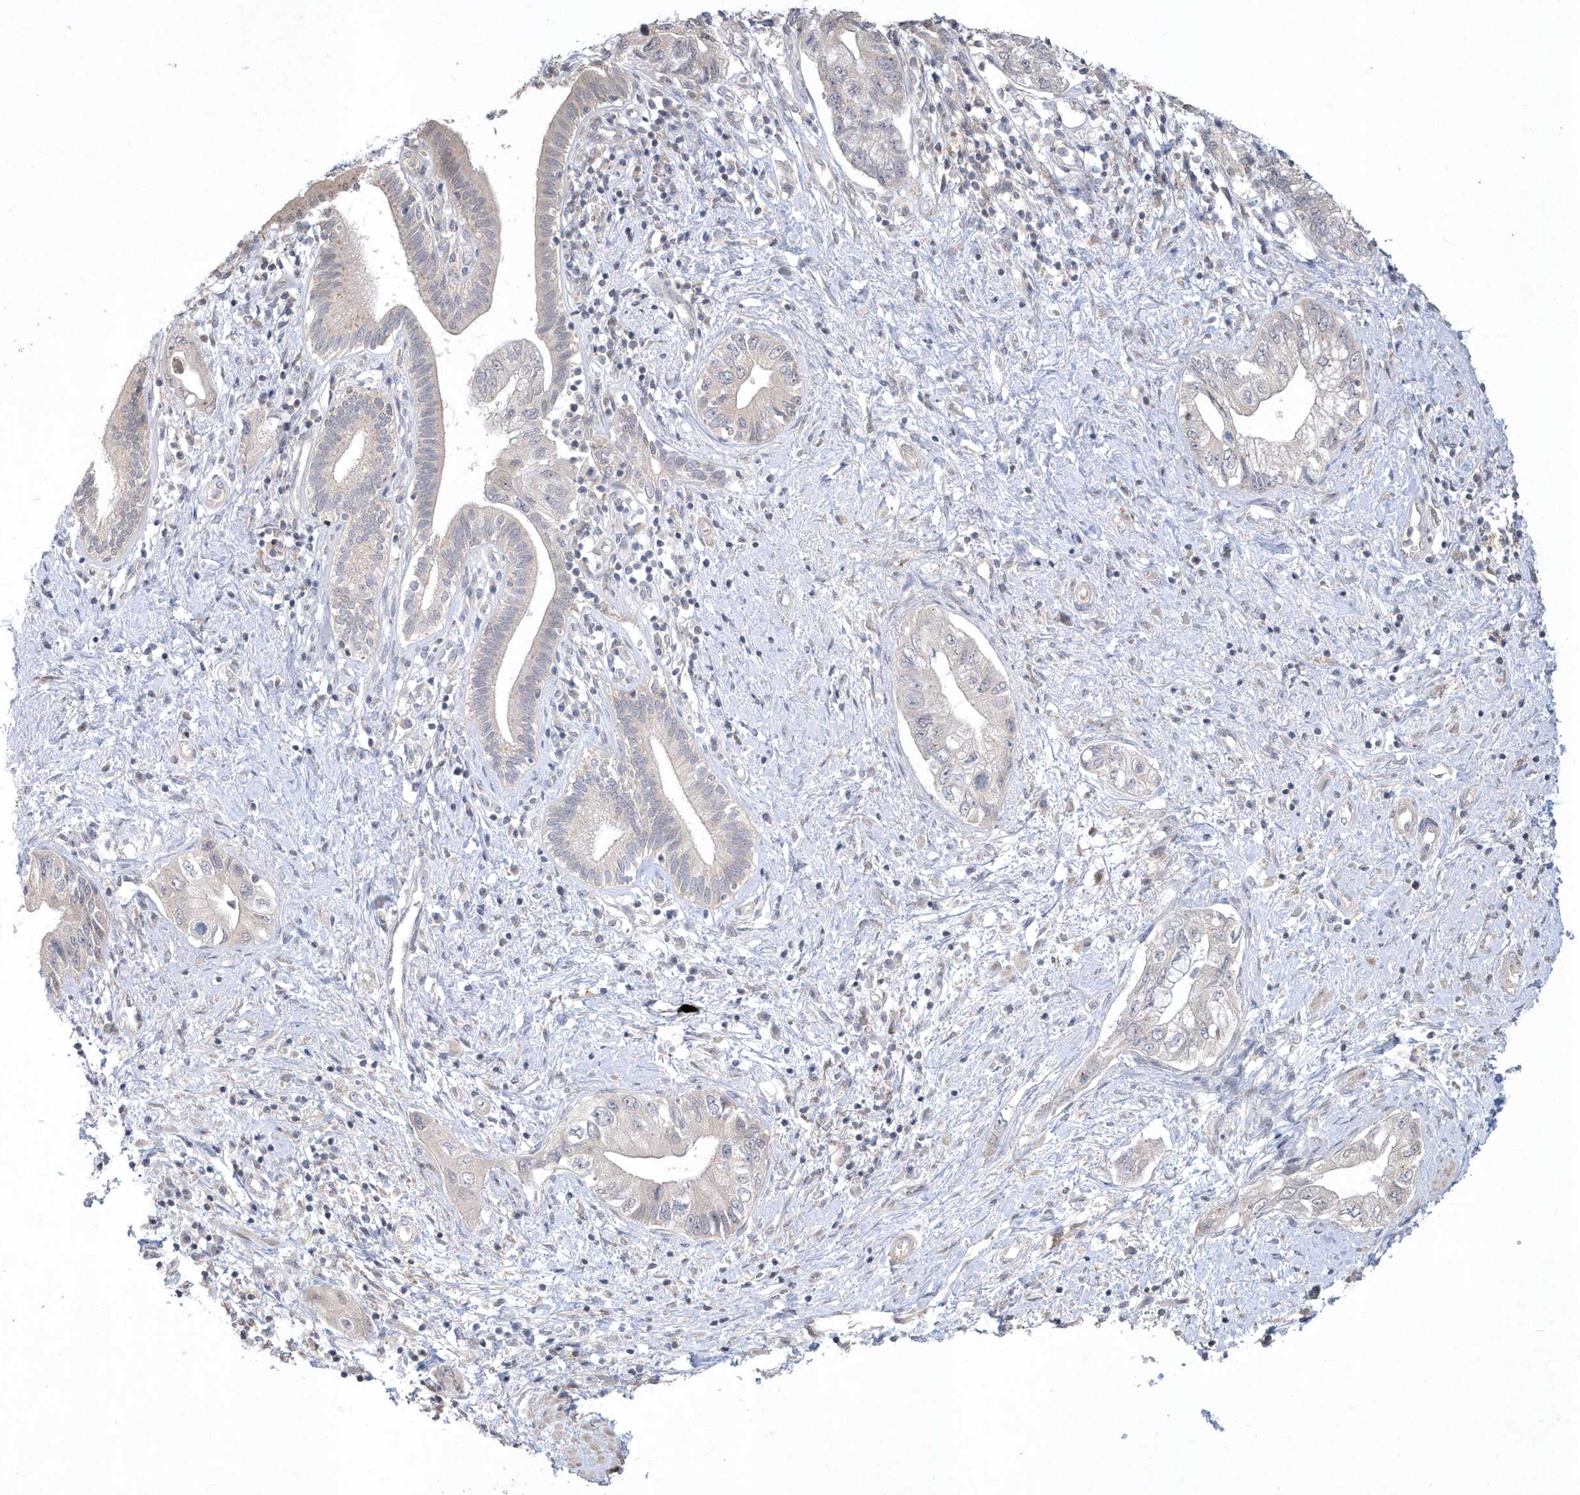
{"staining": {"intensity": "negative", "quantity": "none", "location": "none"}, "tissue": "pancreatic cancer", "cell_type": "Tumor cells", "image_type": "cancer", "snomed": [{"axis": "morphology", "description": "Adenocarcinoma, NOS"}, {"axis": "topography", "description": "Pancreas"}], "caption": "A high-resolution micrograph shows immunohistochemistry staining of pancreatic cancer (adenocarcinoma), which demonstrates no significant expression in tumor cells. The staining was performed using DAB to visualize the protein expression in brown, while the nuclei were stained in blue with hematoxylin (Magnification: 20x).", "gene": "TSPEAR", "patient": {"sex": "female", "age": 73}}